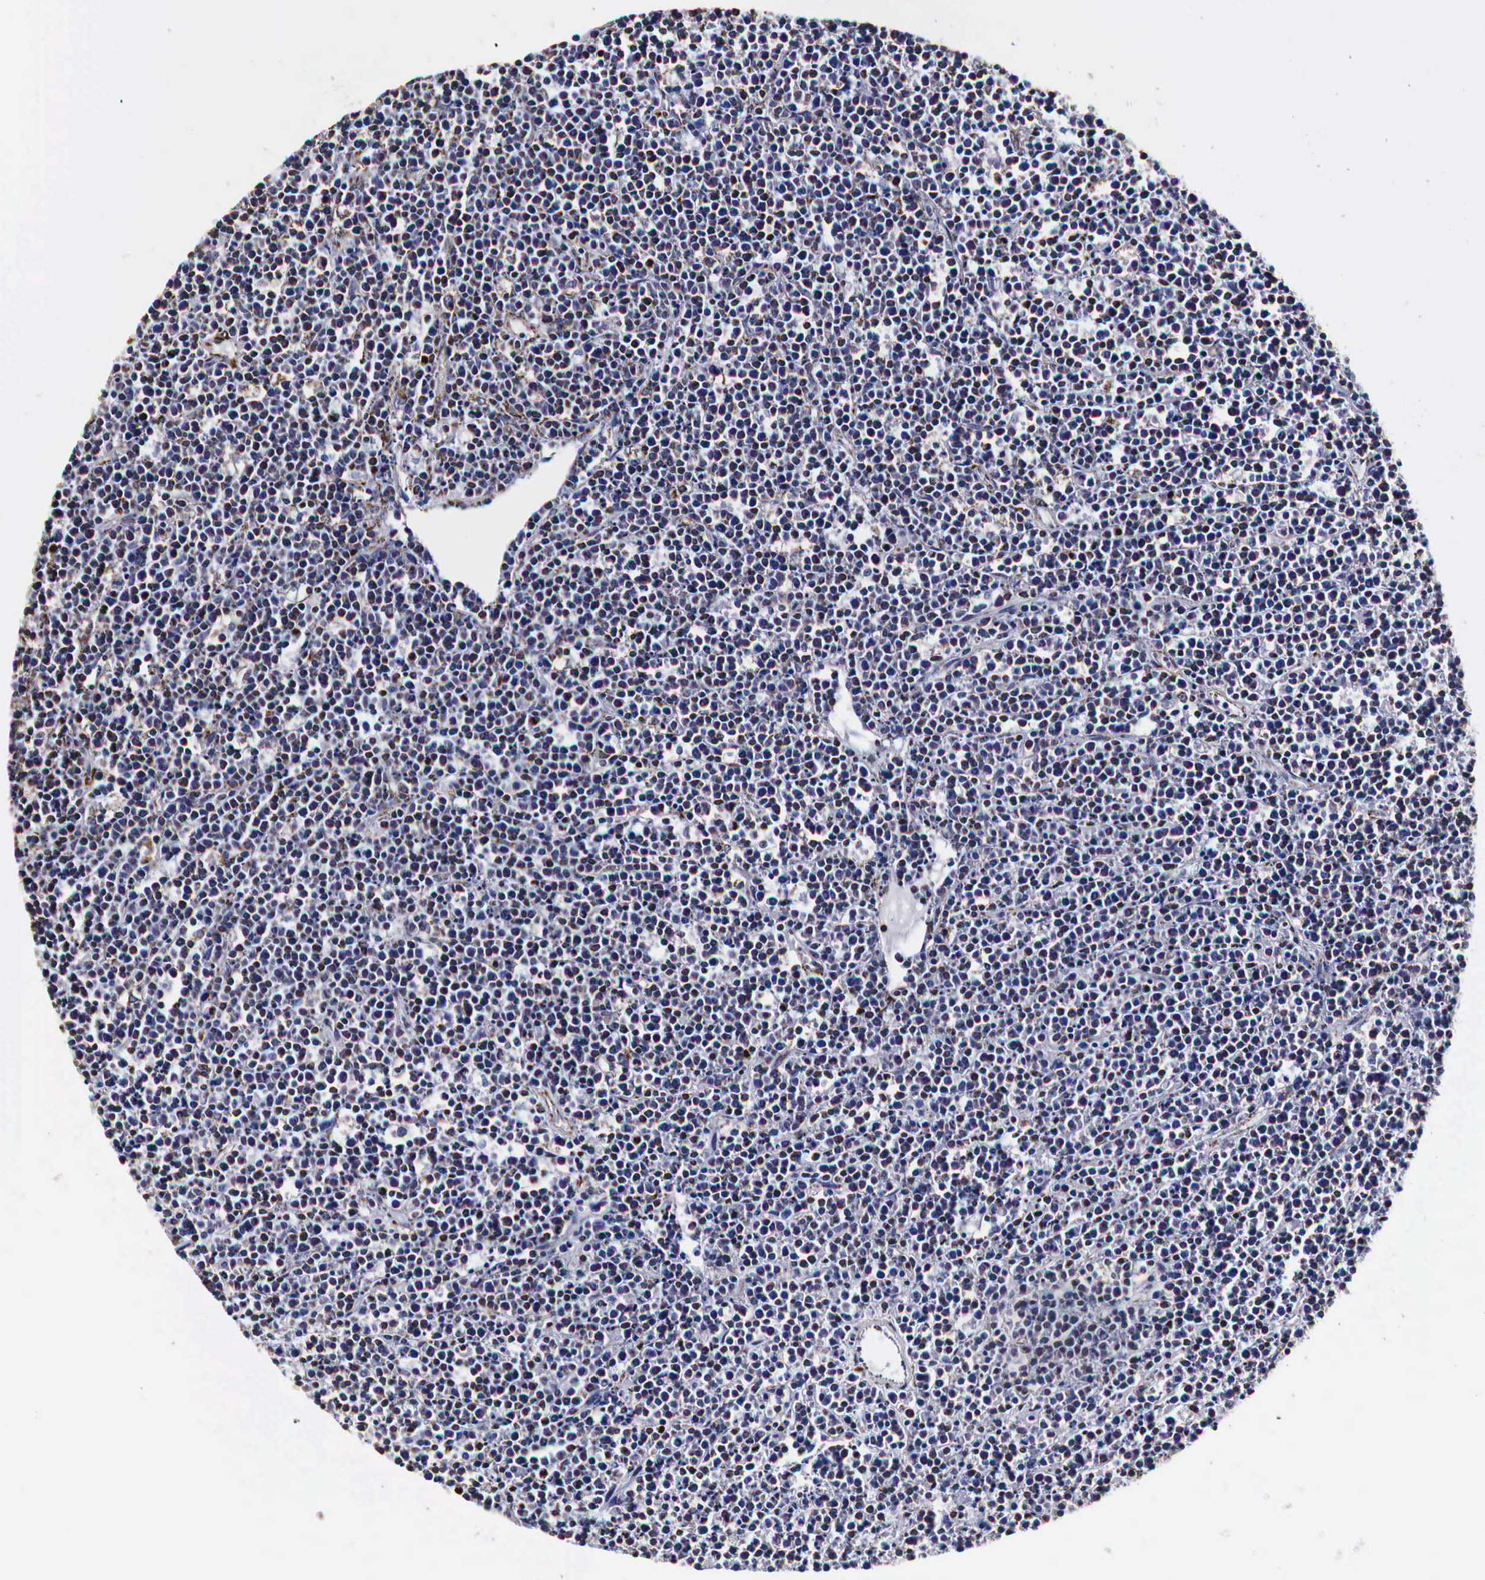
{"staining": {"intensity": "negative", "quantity": "none", "location": "none"}, "tissue": "lymphoma", "cell_type": "Tumor cells", "image_type": "cancer", "snomed": [{"axis": "morphology", "description": "Malignant lymphoma, non-Hodgkin's type, High grade"}, {"axis": "topography", "description": "Ovary"}], "caption": "Immunohistochemistry (IHC) of human lymphoma reveals no positivity in tumor cells. (DAB (3,3'-diaminobenzidine) immunohistochemistry (IHC), high magnification).", "gene": "CKAP4", "patient": {"sex": "female", "age": 56}}